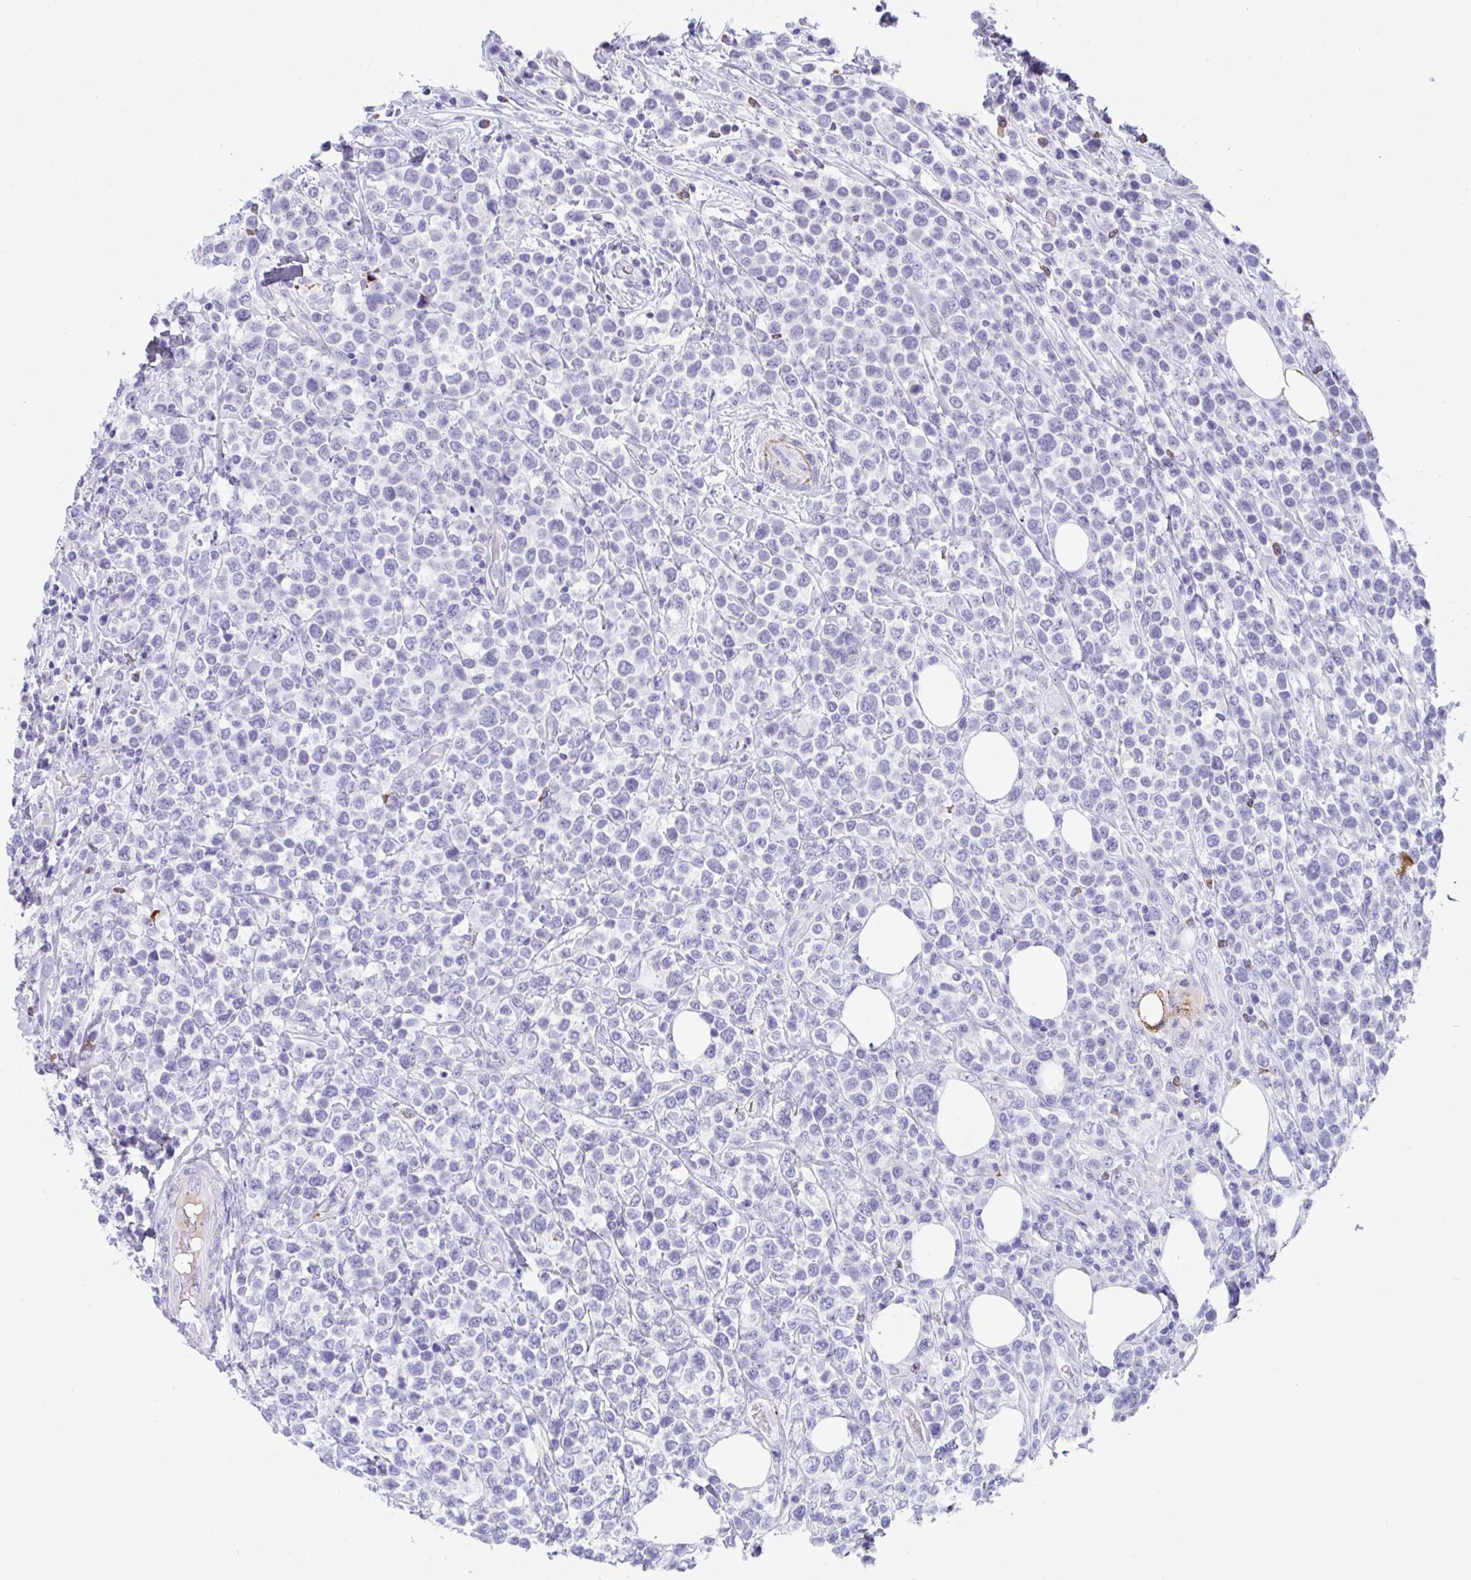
{"staining": {"intensity": "negative", "quantity": "none", "location": "none"}, "tissue": "lymphoma", "cell_type": "Tumor cells", "image_type": "cancer", "snomed": [{"axis": "morphology", "description": "Malignant lymphoma, non-Hodgkin's type, High grade"}, {"axis": "topography", "description": "Soft tissue"}], "caption": "Tumor cells show no significant staining in high-grade malignant lymphoma, non-Hodgkin's type. The staining was performed using DAB to visualize the protein expression in brown, while the nuclei were stained in blue with hematoxylin (Magnification: 20x).", "gene": "KMT2E", "patient": {"sex": "female", "age": 56}}